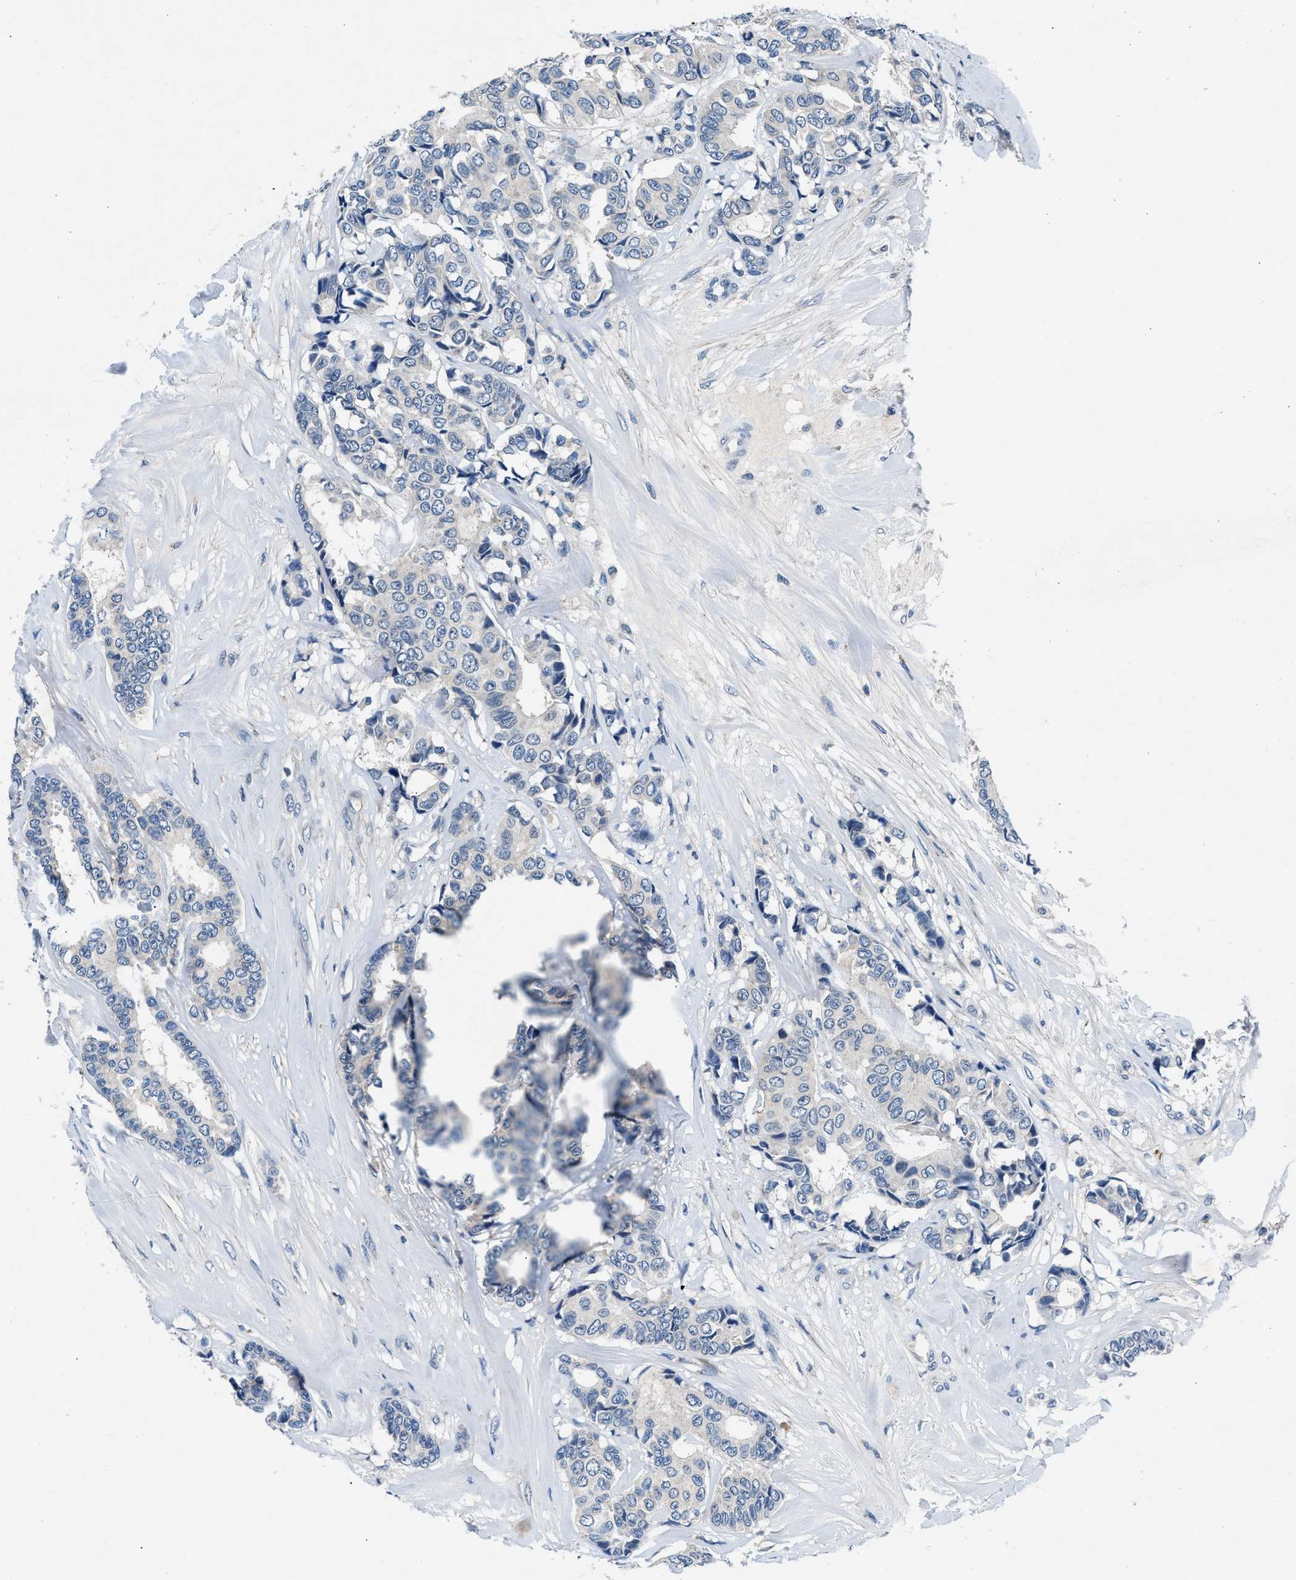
{"staining": {"intensity": "negative", "quantity": "none", "location": "none"}, "tissue": "breast cancer", "cell_type": "Tumor cells", "image_type": "cancer", "snomed": [{"axis": "morphology", "description": "Duct carcinoma"}, {"axis": "topography", "description": "Breast"}], "caption": "DAB immunohistochemical staining of human breast intraductal carcinoma demonstrates no significant expression in tumor cells.", "gene": "DENND6B", "patient": {"sex": "female", "age": 87}}